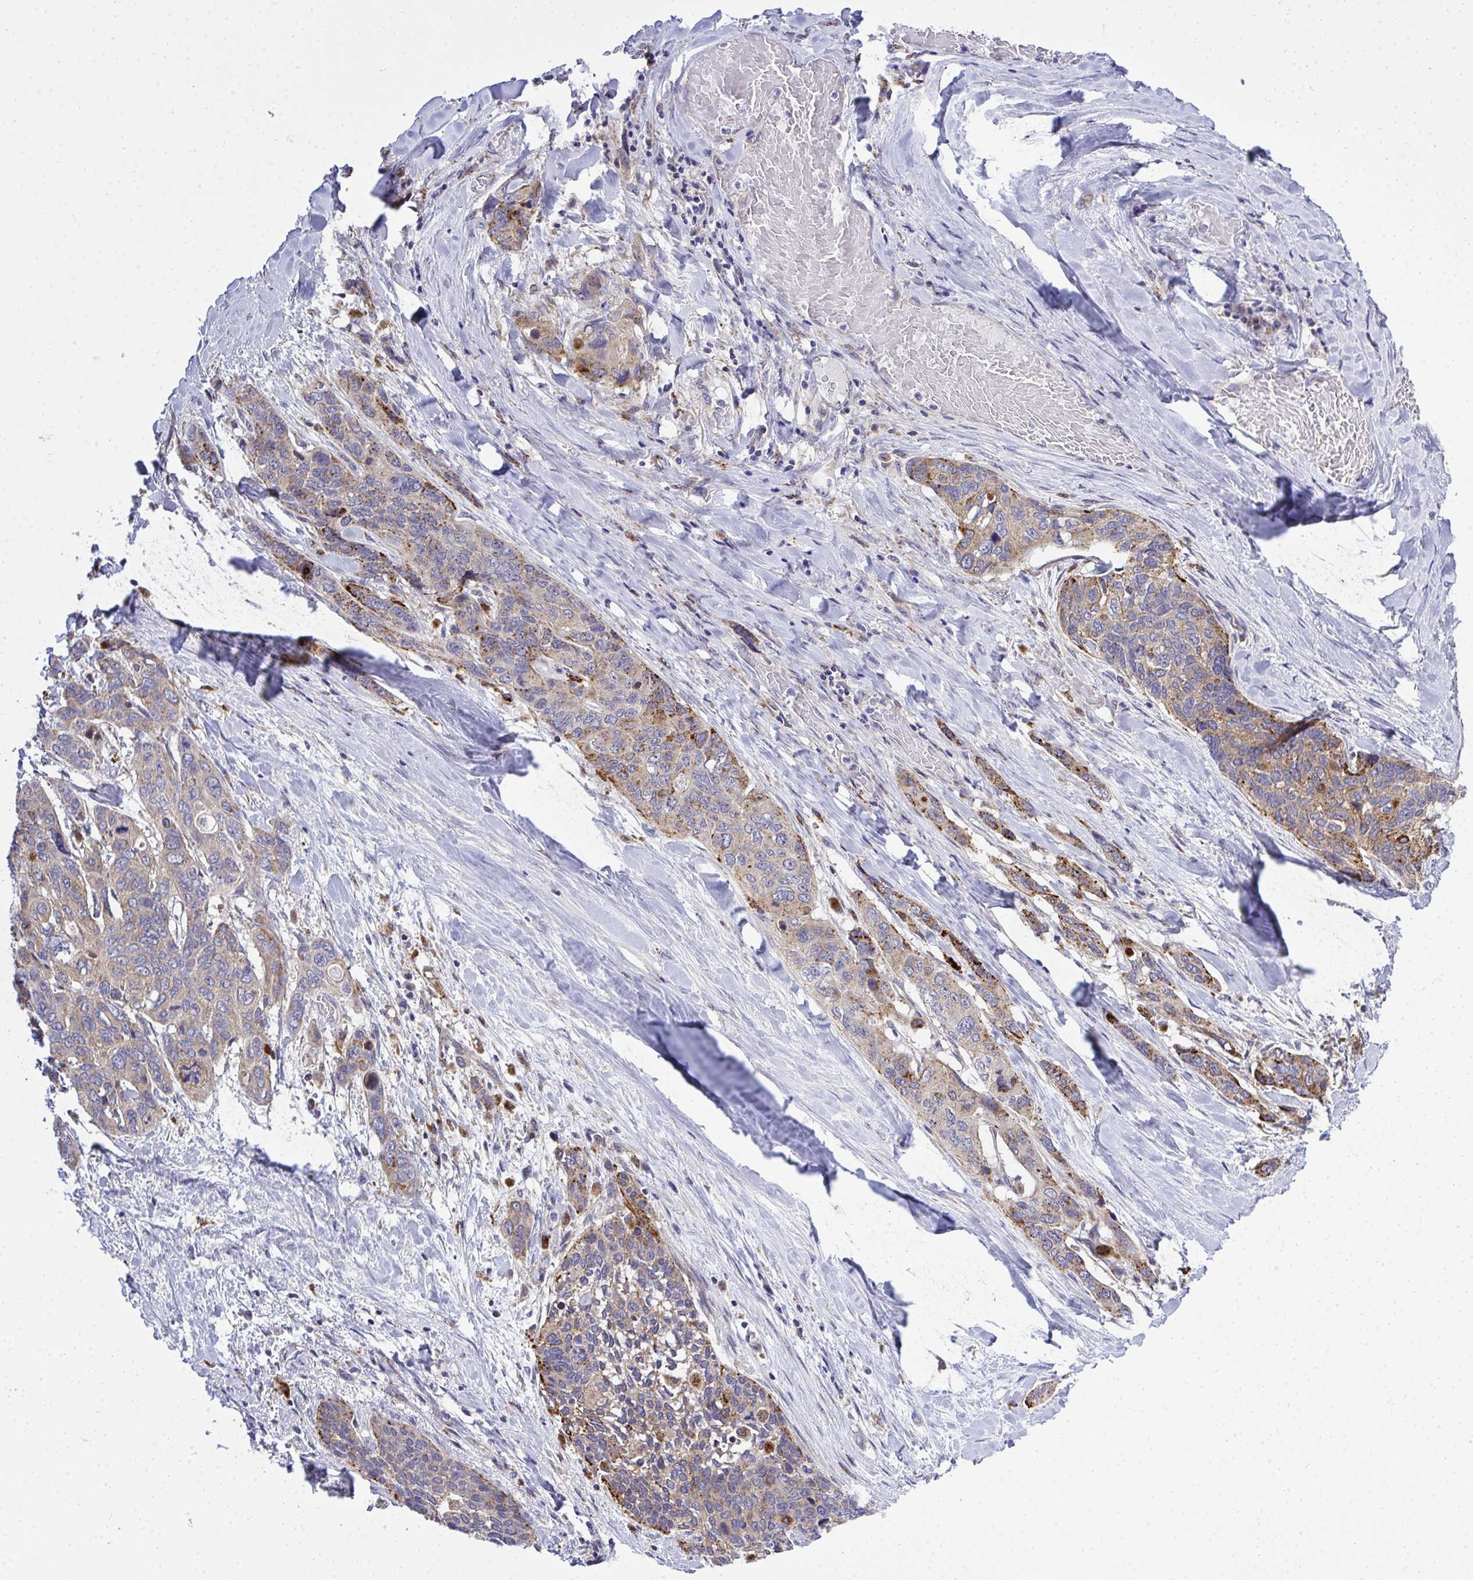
{"staining": {"intensity": "moderate", "quantity": "<25%", "location": "cytoplasmic/membranous"}, "tissue": "lung cancer", "cell_type": "Tumor cells", "image_type": "cancer", "snomed": [{"axis": "morphology", "description": "Squamous cell carcinoma, NOS"}, {"axis": "morphology", "description": "Squamous cell carcinoma, metastatic, NOS"}, {"axis": "topography", "description": "Lymph node"}, {"axis": "topography", "description": "Lung"}], "caption": "An image showing moderate cytoplasmic/membranous staining in approximately <25% of tumor cells in metastatic squamous cell carcinoma (lung), as visualized by brown immunohistochemical staining.", "gene": "XAF1", "patient": {"sex": "male", "age": 41}}